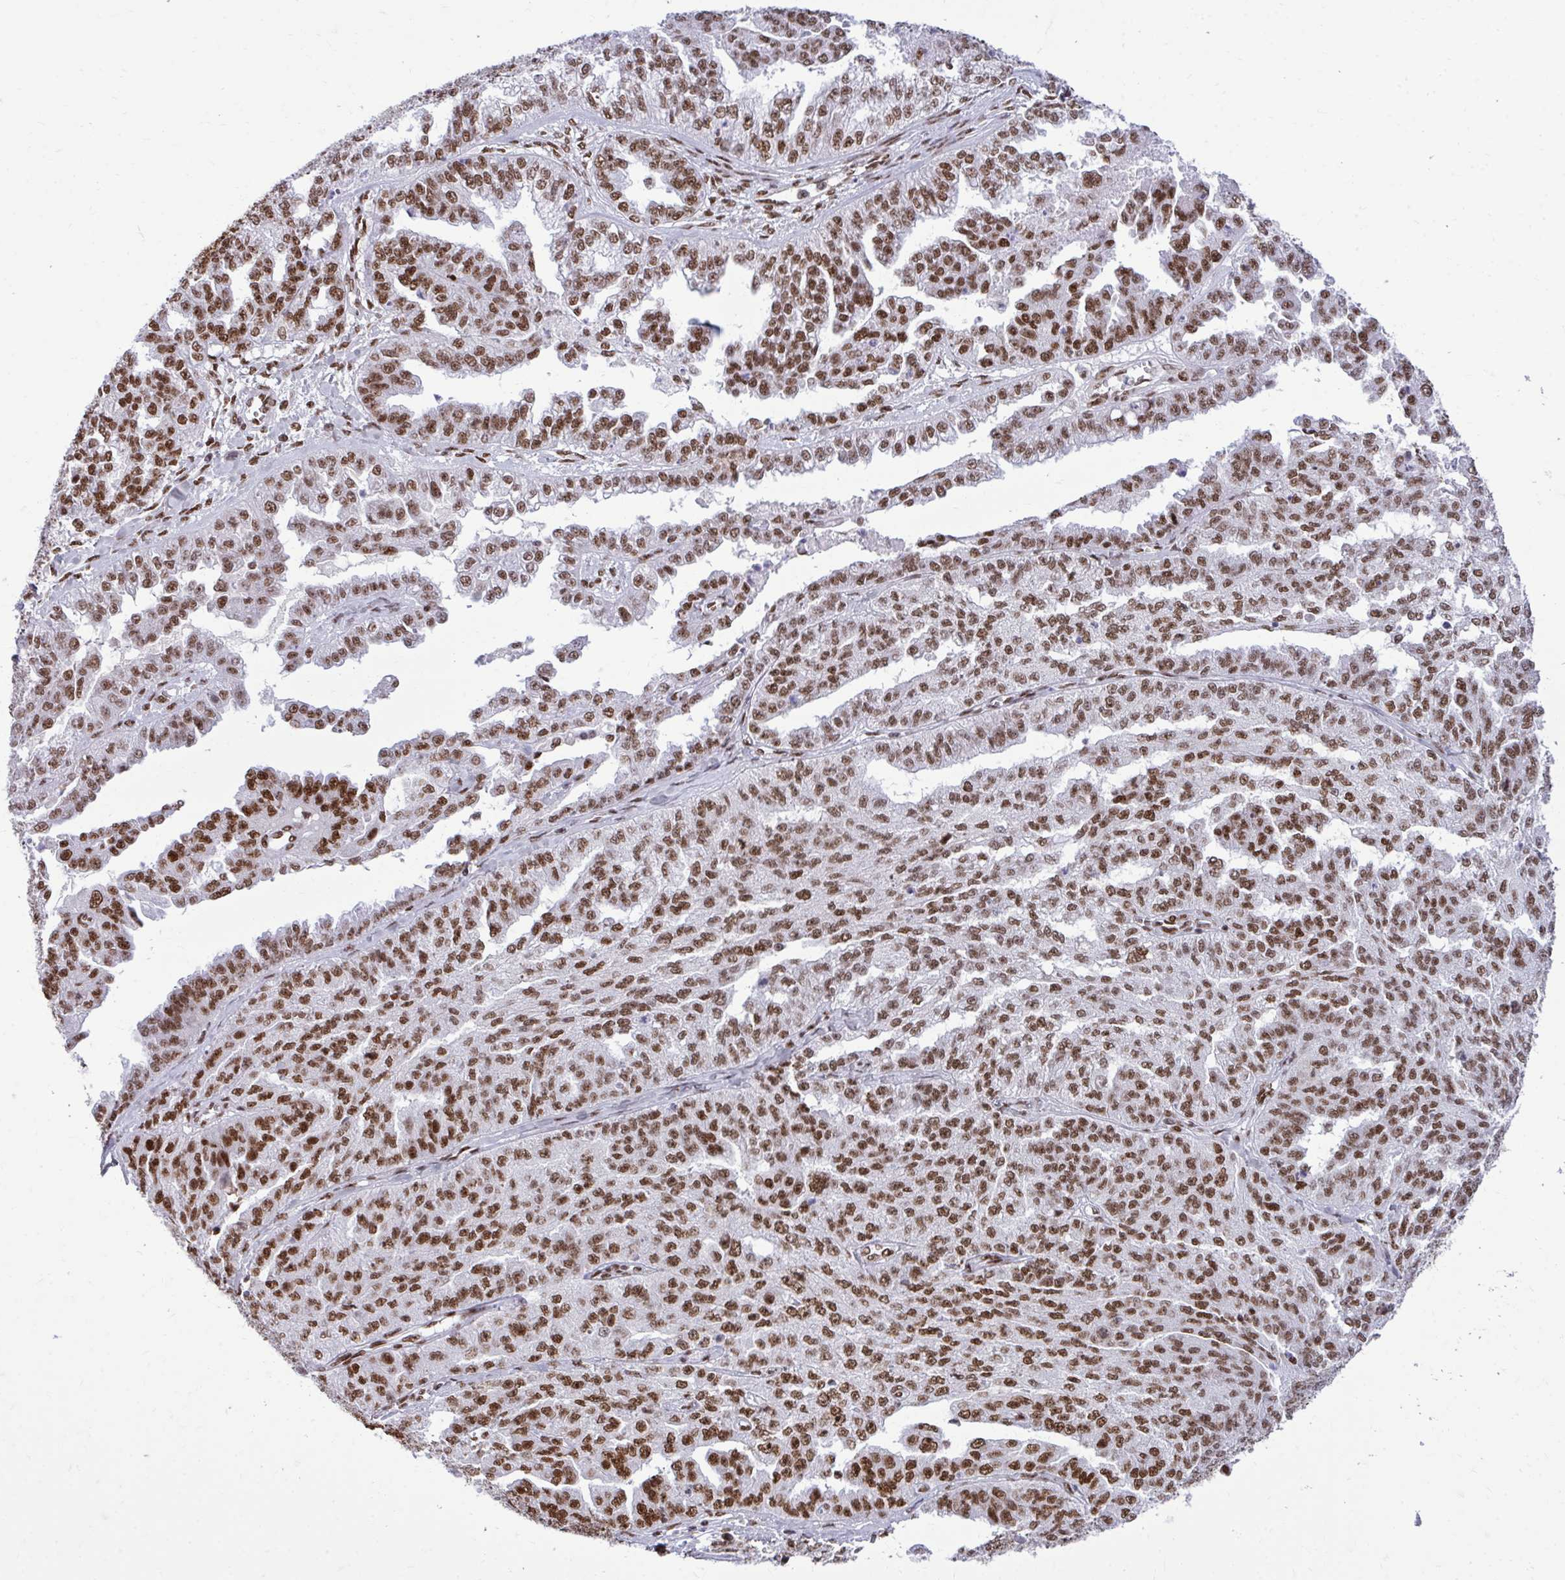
{"staining": {"intensity": "moderate", "quantity": ">75%", "location": "nuclear"}, "tissue": "ovarian cancer", "cell_type": "Tumor cells", "image_type": "cancer", "snomed": [{"axis": "morphology", "description": "Cystadenocarcinoma, serous, NOS"}, {"axis": "topography", "description": "Ovary"}], "caption": "Human ovarian cancer (serous cystadenocarcinoma) stained with a protein marker displays moderate staining in tumor cells.", "gene": "CDYL", "patient": {"sex": "female", "age": 58}}